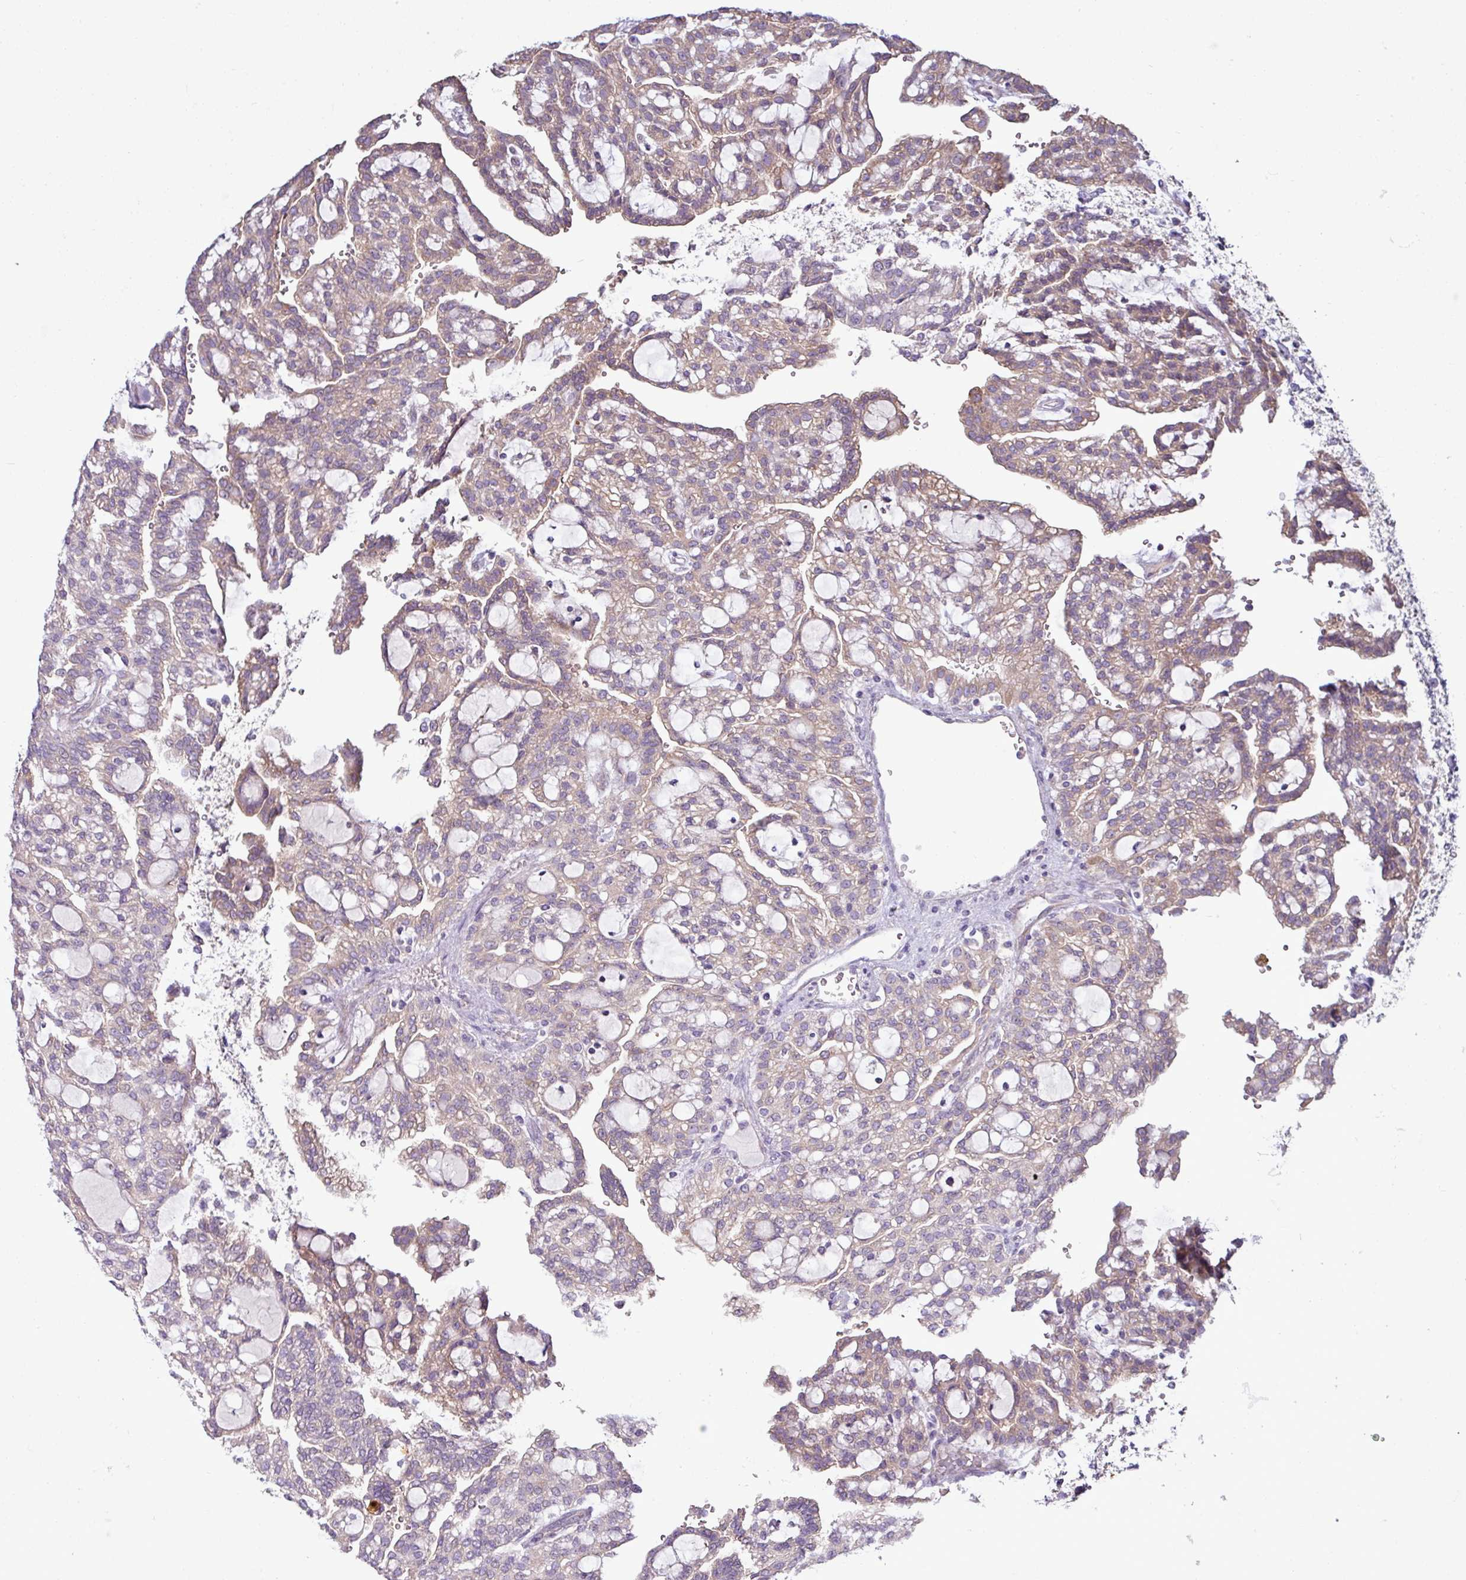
{"staining": {"intensity": "moderate", "quantity": "25%-75%", "location": "cytoplasmic/membranous"}, "tissue": "renal cancer", "cell_type": "Tumor cells", "image_type": "cancer", "snomed": [{"axis": "morphology", "description": "Adenocarcinoma, NOS"}, {"axis": "topography", "description": "Kidney"}], "caption": "IHC micrograph of neoplastic tissue: human renal cancer (adenocarcinoma) stained using immunohistochemistry (IHC) shows medium levels of moderate protein expression localized specifically in the cytoplasmic/membranous of tumor cells, appearing as a cytoplasmic/membranous brown color.", "gene": "AGAP5", "patient": {"sex": "male", "age": 63}}